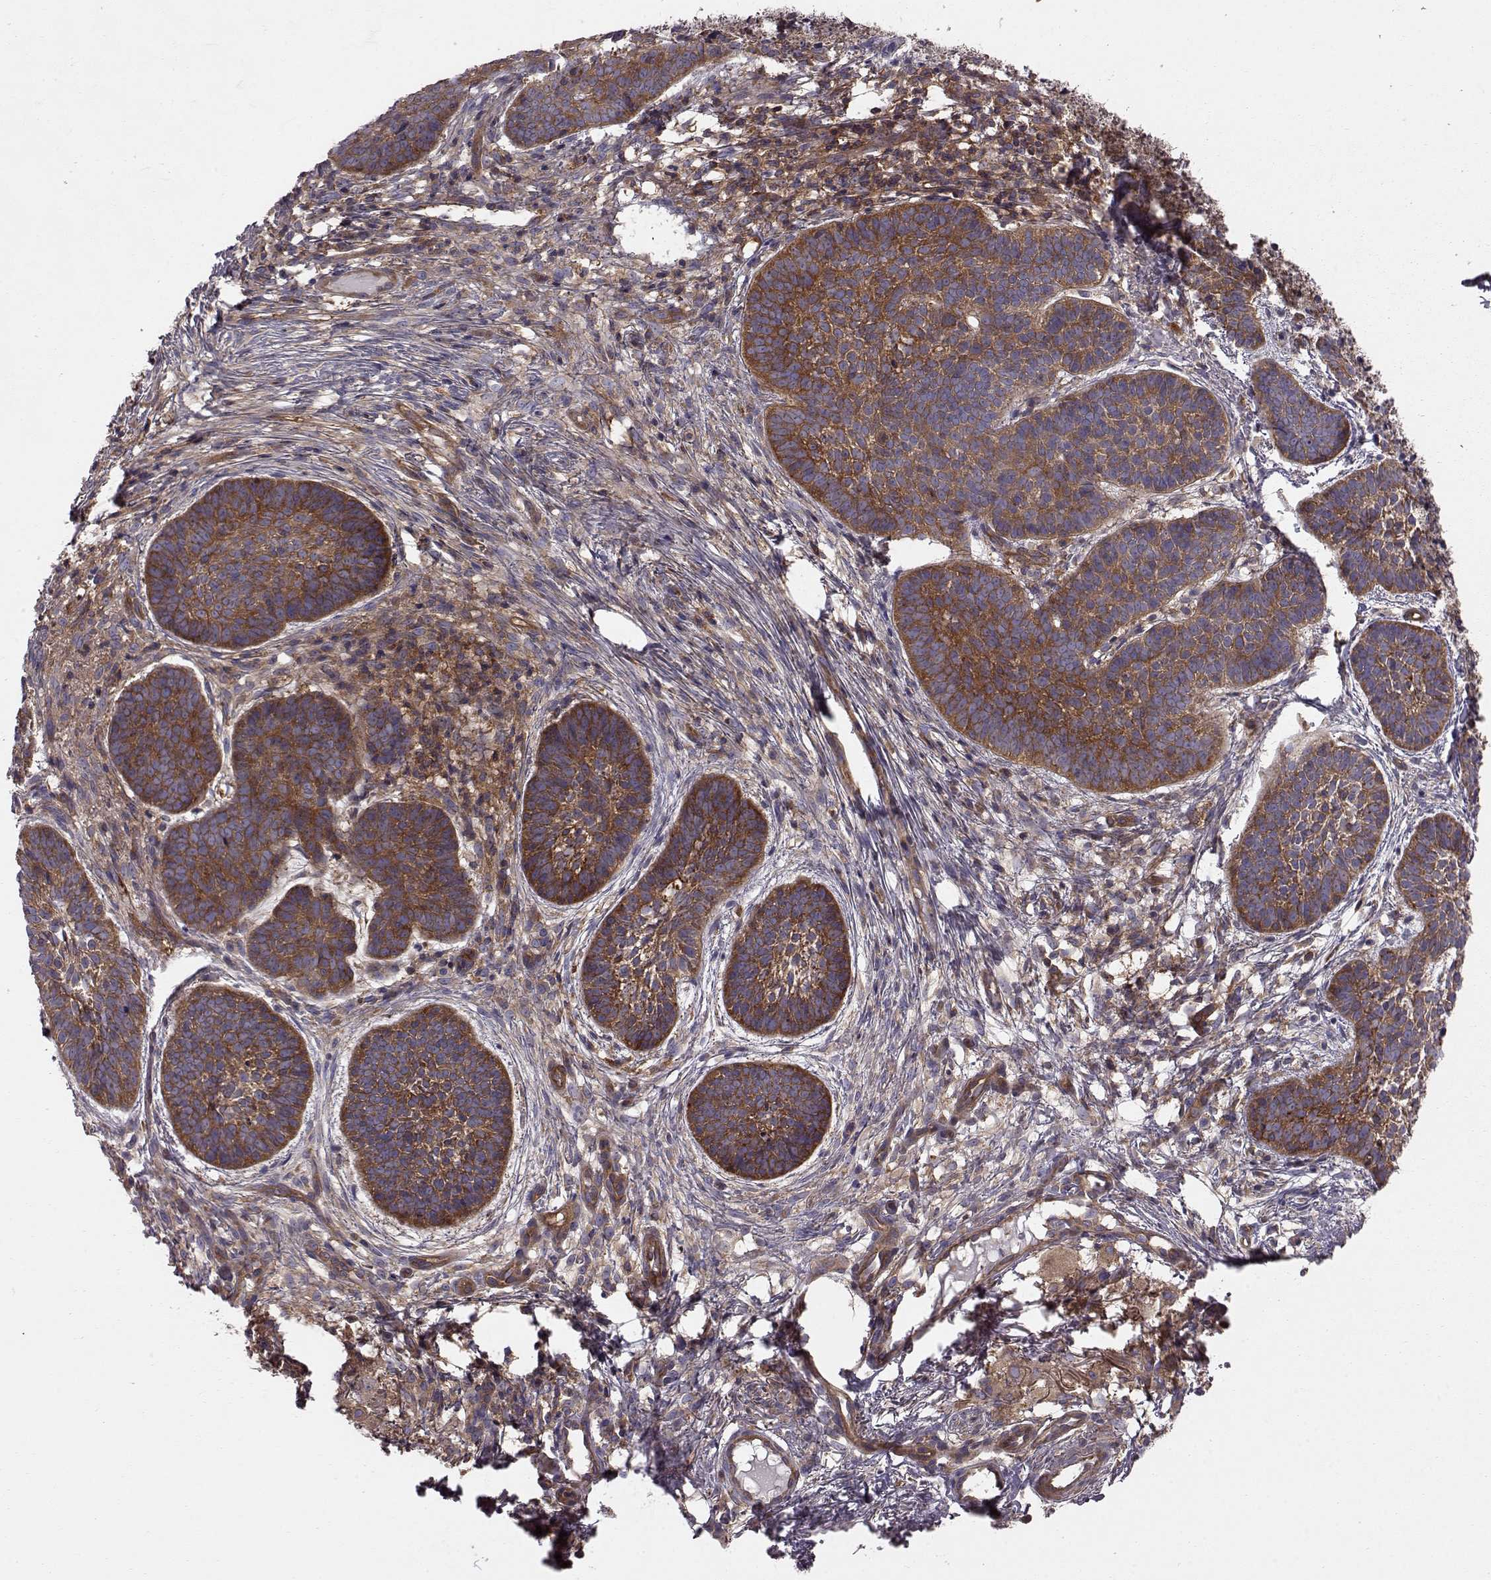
{"staining": {"intensity": "strong", "quantity": ">75%", "location": "cytoplasmic/membranous"}, "tissue": "skin cancer", "cell_type": "Tumor cells", "image_type": "cancer", "snomed": [{"axis": "morphology", "description": "Basal cell carcinoma"}, {"axis": "topography", "description": "Skin"}], "caption": "A photomicrograph of human skin cancer stained for a protein demonstrates strong cytoplasmic/membranous brown staining in tumor cells.", "gene": "RABGAP1", "patient": {"sex": "male", "age": 72}}